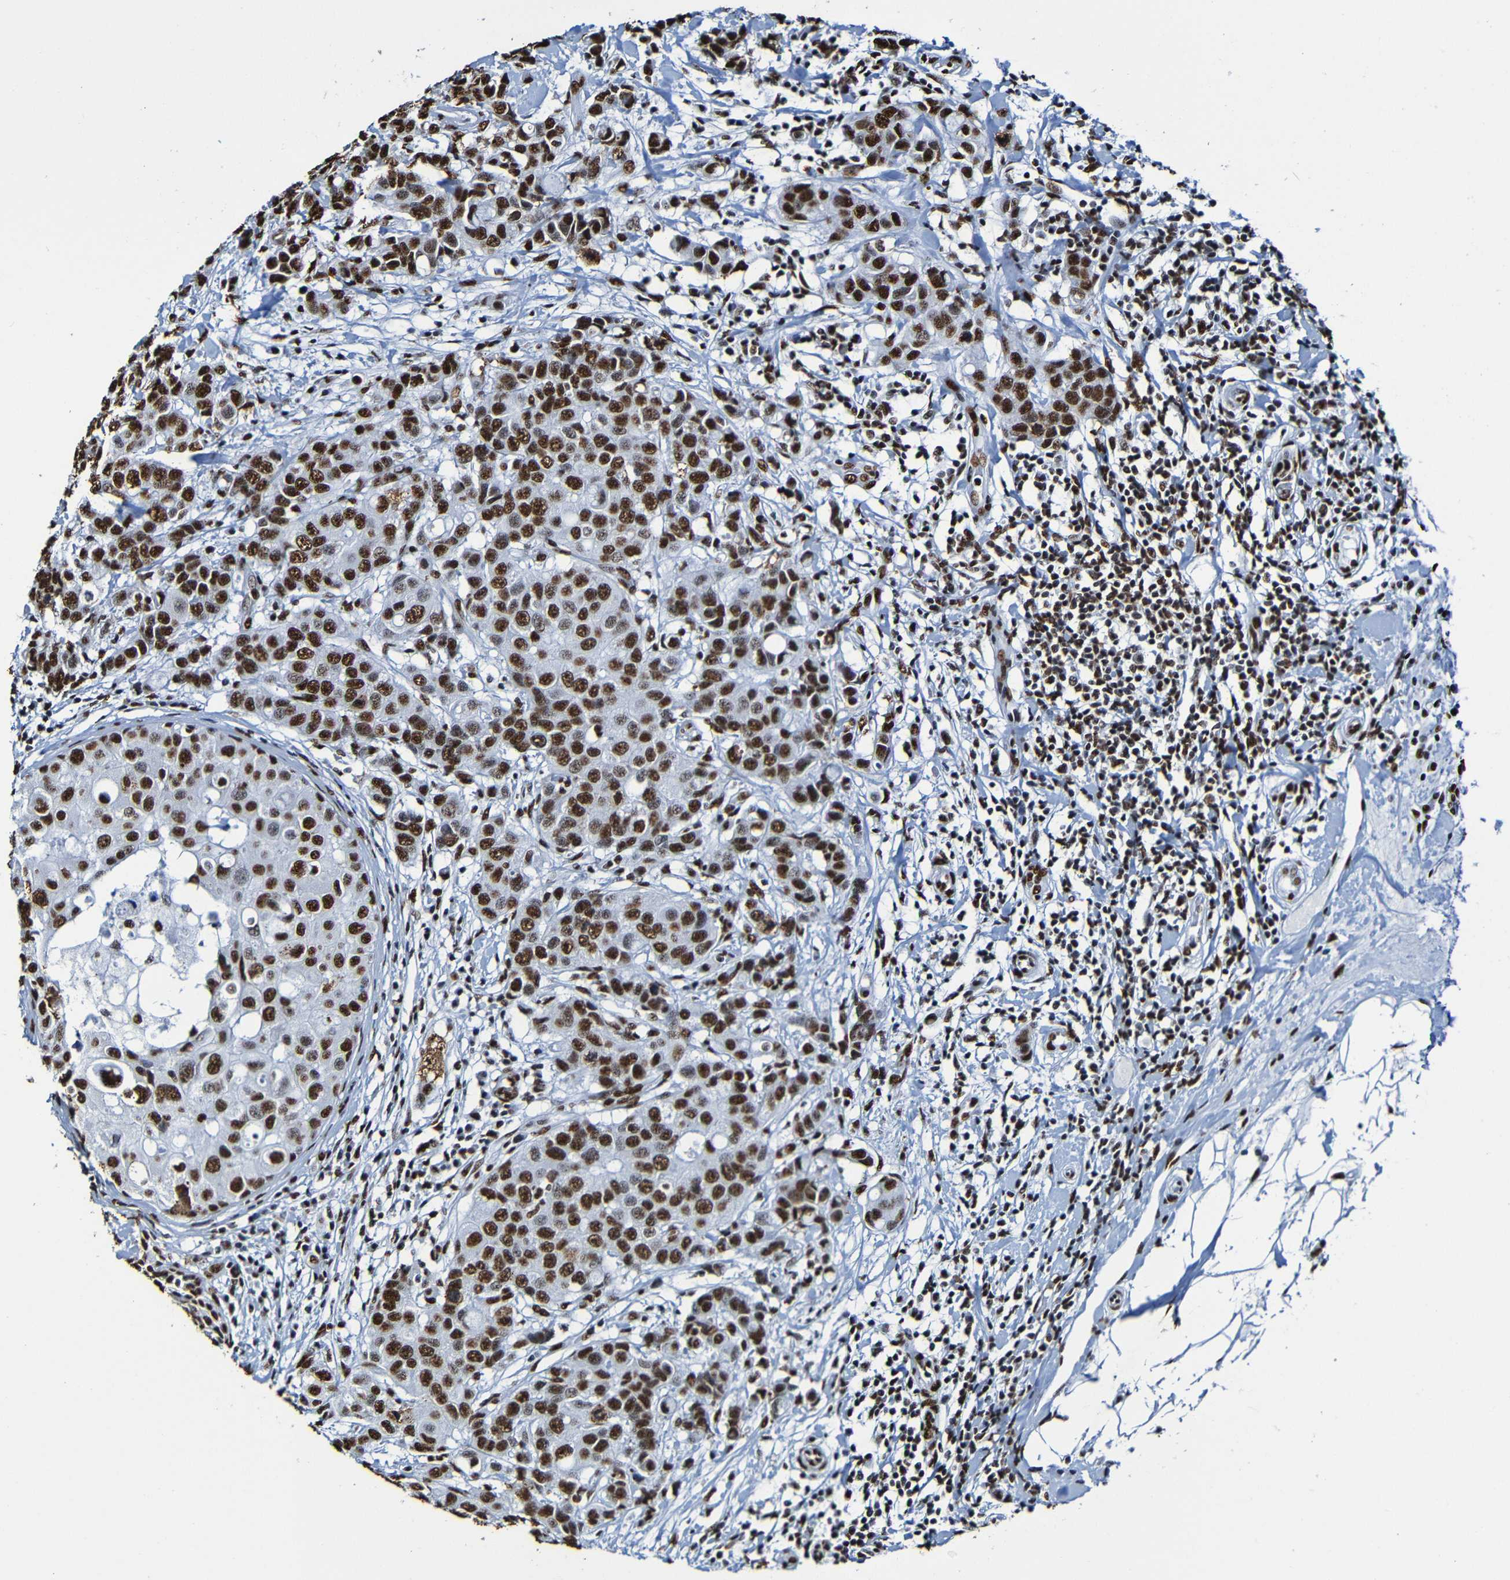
{"staining": {"intensity": "strong", "quantity": ">75%", "location": "nuclear"}, "tissue": "breast cancer", "cell_type": "Tumor cells", "image_type": "cancer", "snomed": [{"axis": "morphology", "description": "Duct carcinoma"}, {"axis": "topography", "description": "Breast"}], "caption": "The photomicrograph displays immunohistochemical staining of breast intraductal carcinoma. There is strong nuclear staining is seen in approximately >75% of tumor cells.", "gene": "SRSF3", "patient": {"sex": "female", "age": 27}}